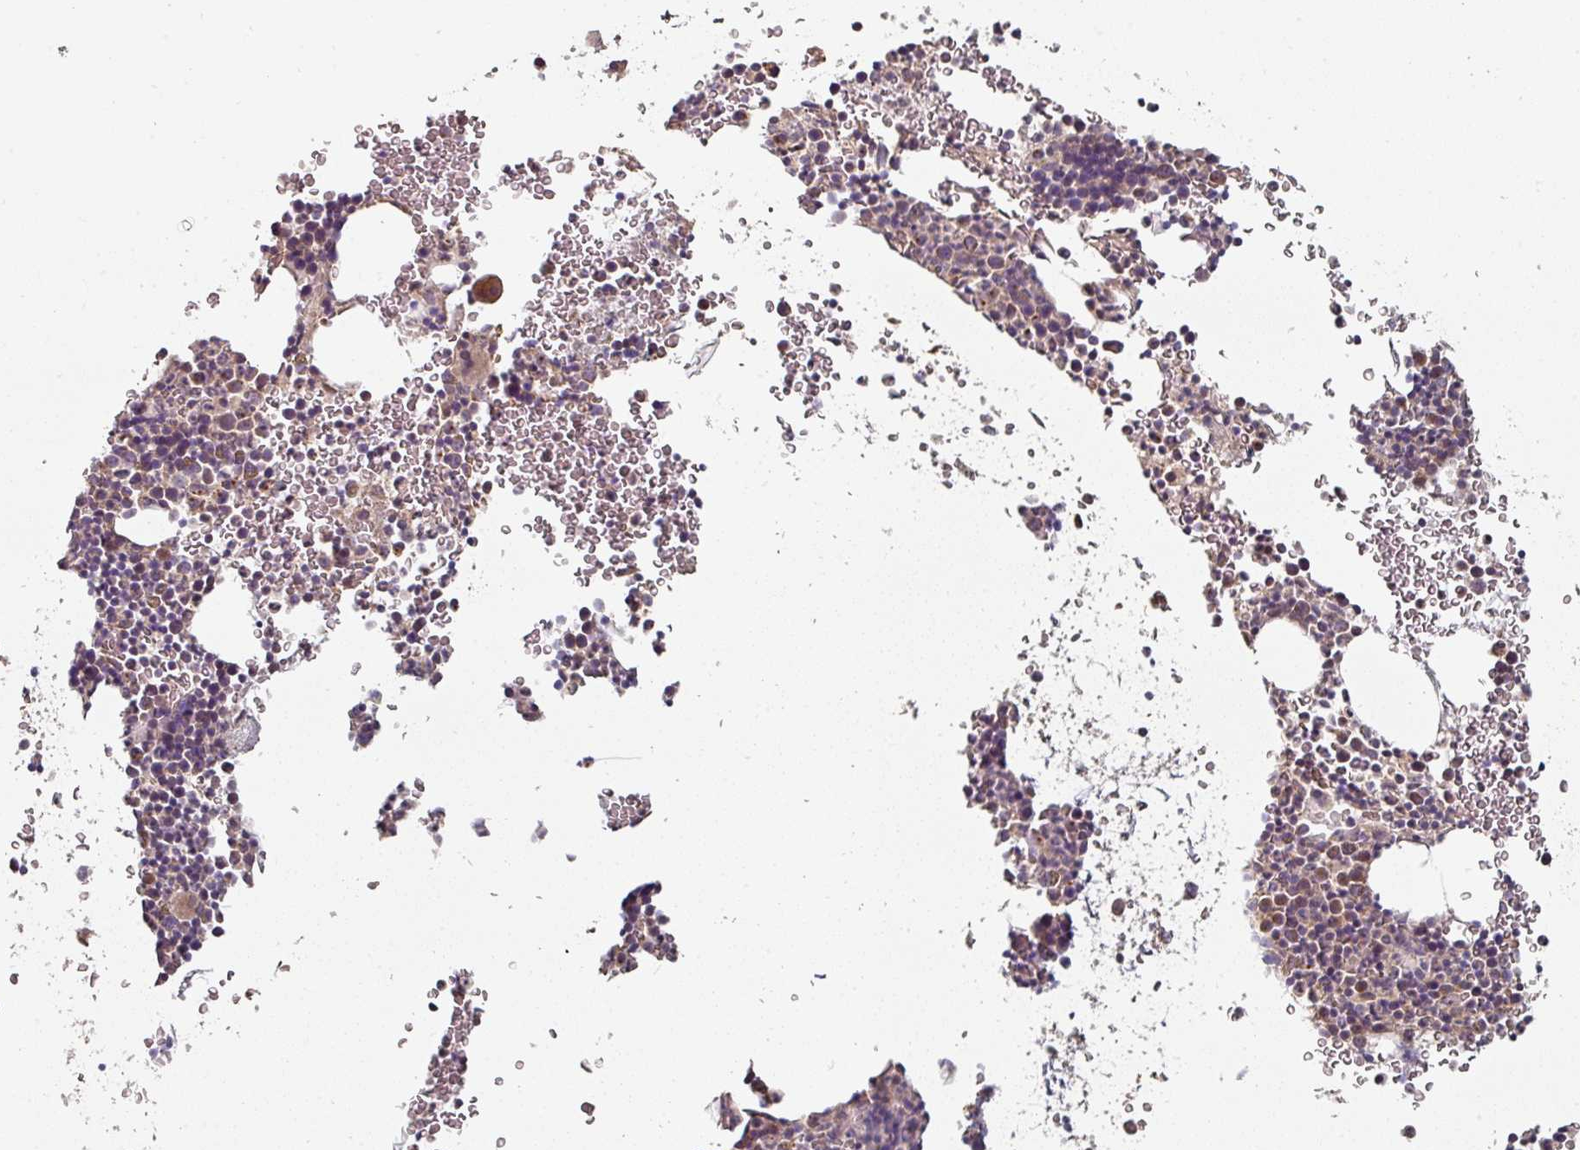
{"staining": {"intensity": "moderate", "quantity": "<25%", "location": "cytoplasmic/membranous"}, "tissue": "bone marrow", "cell_type": "Hematopoietic cells", "image_type": "normal", "snomed": [{"axis": "morphology", "description": "Normal tissue, NOS"}, {"axis": "topography", "description": "Bone marrow"}], "caption": "A photomicrograph showing moderate cytoplasmic/membranous positivity in approximately <25% of hematopoietic cells in unremarkable bone marrow, as visualized by brown immunohistochemical staining.", "gene": "DNAJC7", "patient": {"sex": "male", "age": 61}}